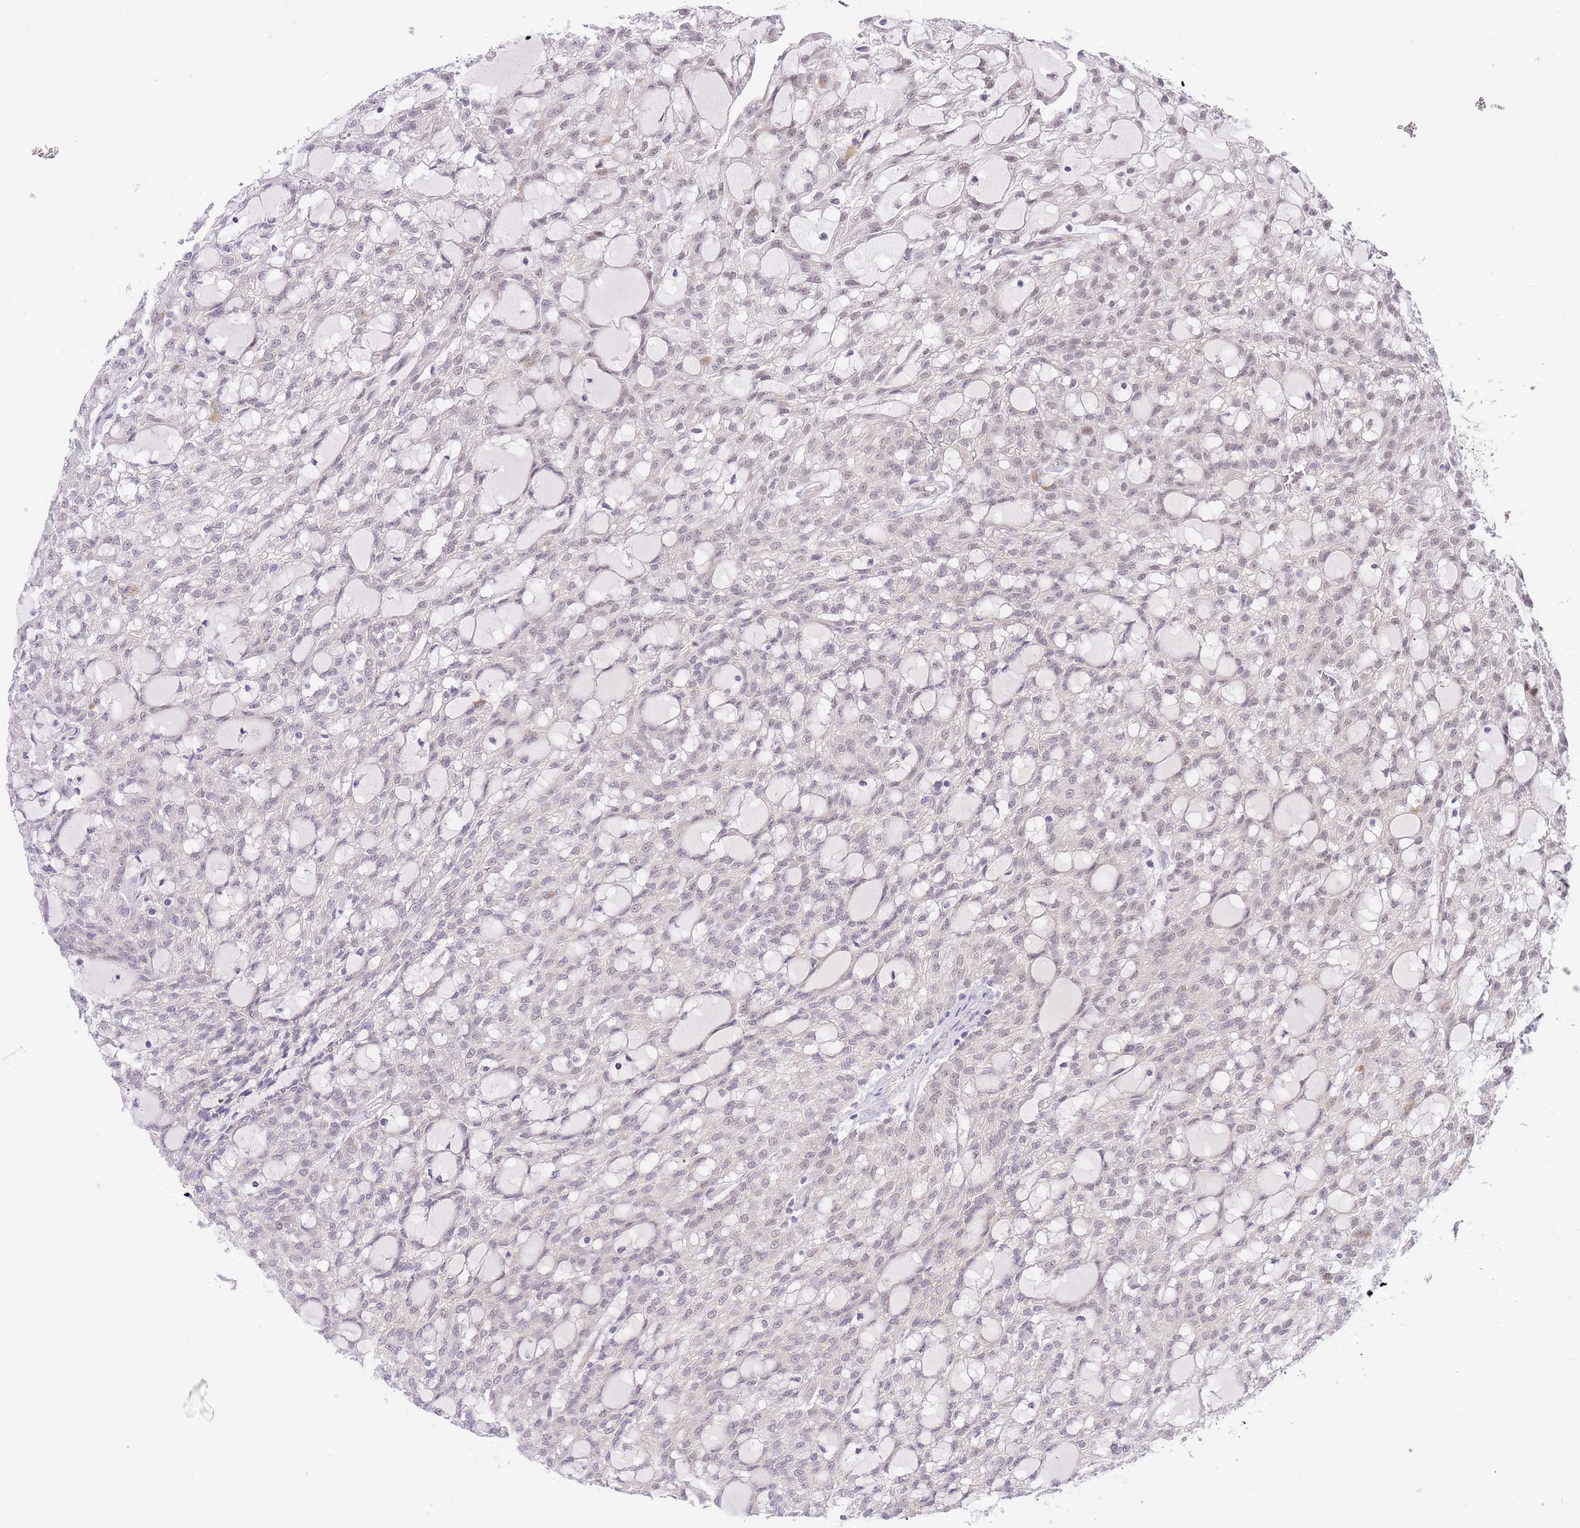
{"staining": {"intensity": "moderate", "quantity": "25%-75%", "location": "nuclear"}, "tissue": "renal cancer", "cell_type": "Tumor cells", "image_type": "cancer", "snomed": [{"axis": "morphology", "description": "Adenocarcinoma, NOS"}, {"axis": "topography", "description": "Kidney"}], "caption": "Renal adenocarcinoma stained with immunohistochemistry (IHC) displays moderate nuclear expression in approximately 25%-75% of tumor cells.", "gene": "UBXN7", "patient": {"sex": "male", "age": 63}}